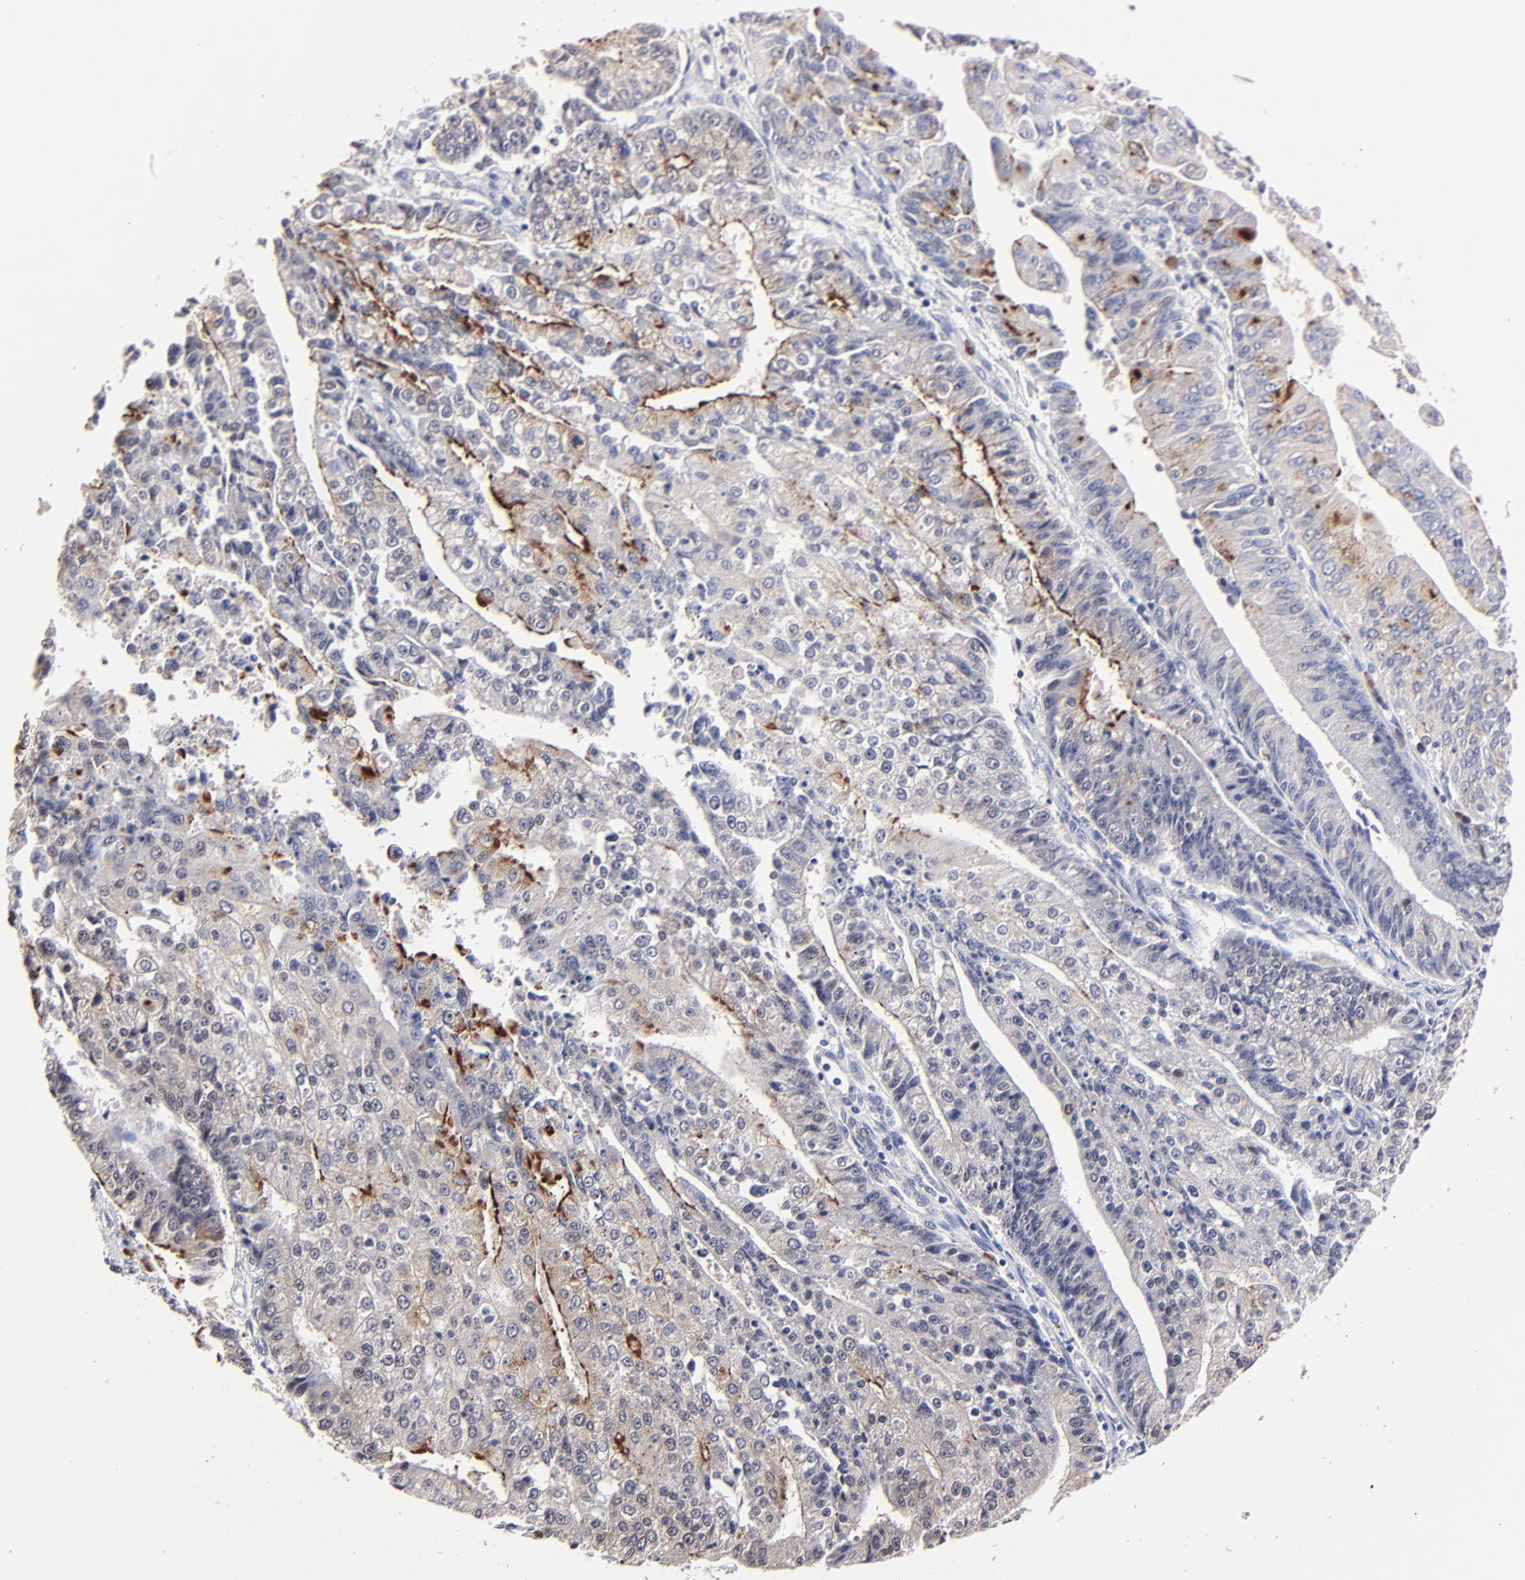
{"staining": {"intensity": "moderate", "quantity": "25%-75%", "location": "cytoplasmic/membranous"}, "tissue": "endometrial cancer", "cell_type": "Tumor cells", "image_type": "cancer", "snomed": [{"axis": "morphology", "description": "Adenocarcinoma, NOS"}, {"axis": "topography", "description": "Endometrium"}], "caption": "This micrograph reveals immunohistochemistry staining of human adenocarcinoma (endometrial), with medium moderate cytoplasmic/membranous staining in about 25%-75% of tumor cells.", "gene": "ZNF155", "patient": {"sex": "female", "age": 75}}